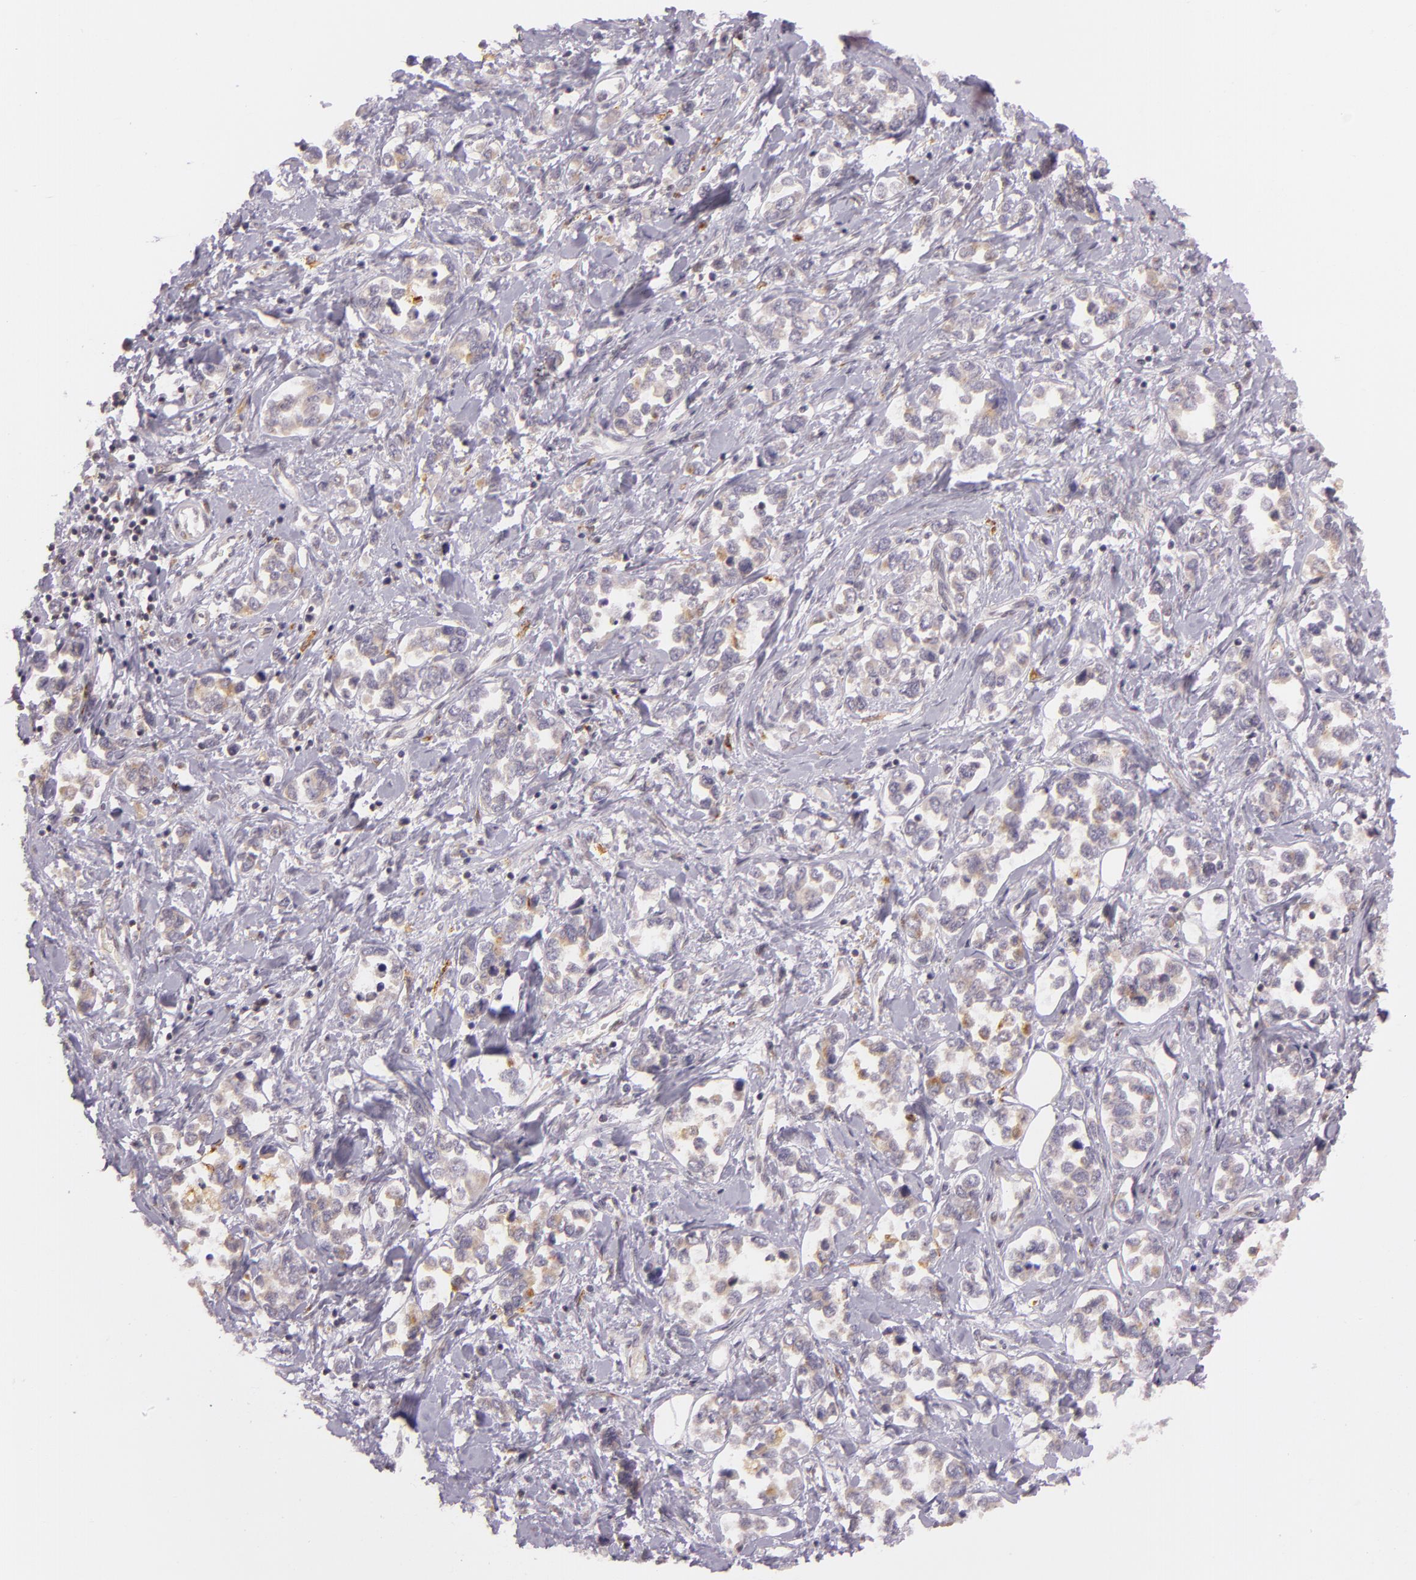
{"staining": {"intensity": "weak", "quantity": ">75%", "location": "cytoplasmic/membranous"}, "tissue": "stomach cancer", "cell_type": "Tumor cells", "image_type": "cancer", "snomed": [{"axis": "morphology", "description": "Adenocarcinoma, NOS"}, {"axis": "topography", "description": "Stomach, upper"}], "caption": "Adenocarcinoma (stomach) tissue exhibits weak cytoplasmic/membranous positivity in about >75% of tumor cells, visualized by immunohistochemistry.", "gene": "LGMN", "patient": {"sex": "male", "age": 76}}